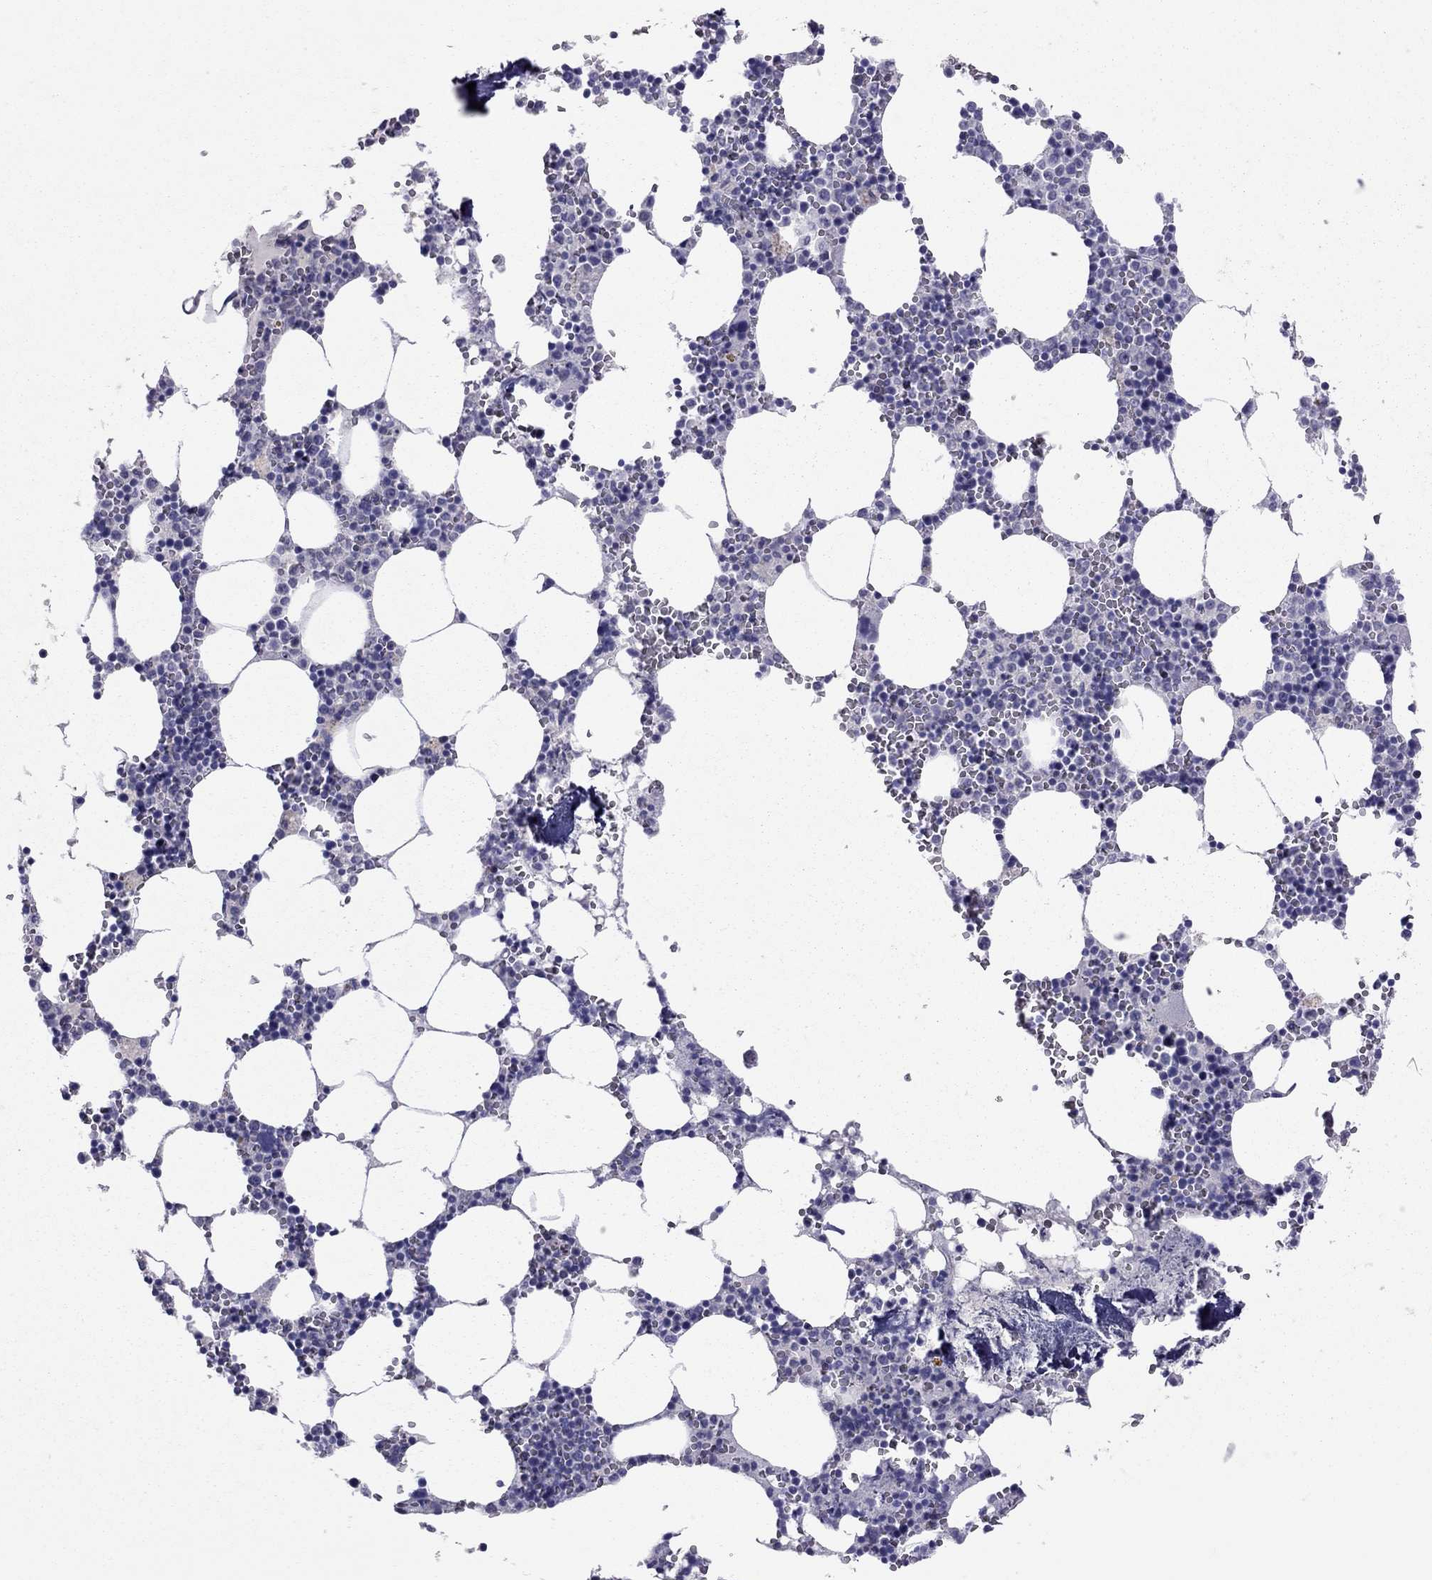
{"staining": {"intensity": "negative", "quantity": "none", "location": "none"}, "tissue": "bone marrow", "cell_type": "Hematopoietic cells", "image_type": "normal", "snomed": [{"axis": "morphology", "description": "Normal tissue, NOS"}, {"axis": "topography", "description": "Bone marrow"}], "caption": "Immunohistochemistry (IHC) histopathology image of unremarkable bone marrow stained for a protein (brown), which reveals no staining in hematopoietic cells.", "gene": "MUC16", "patient": {"sex": "female", "age": 64}}